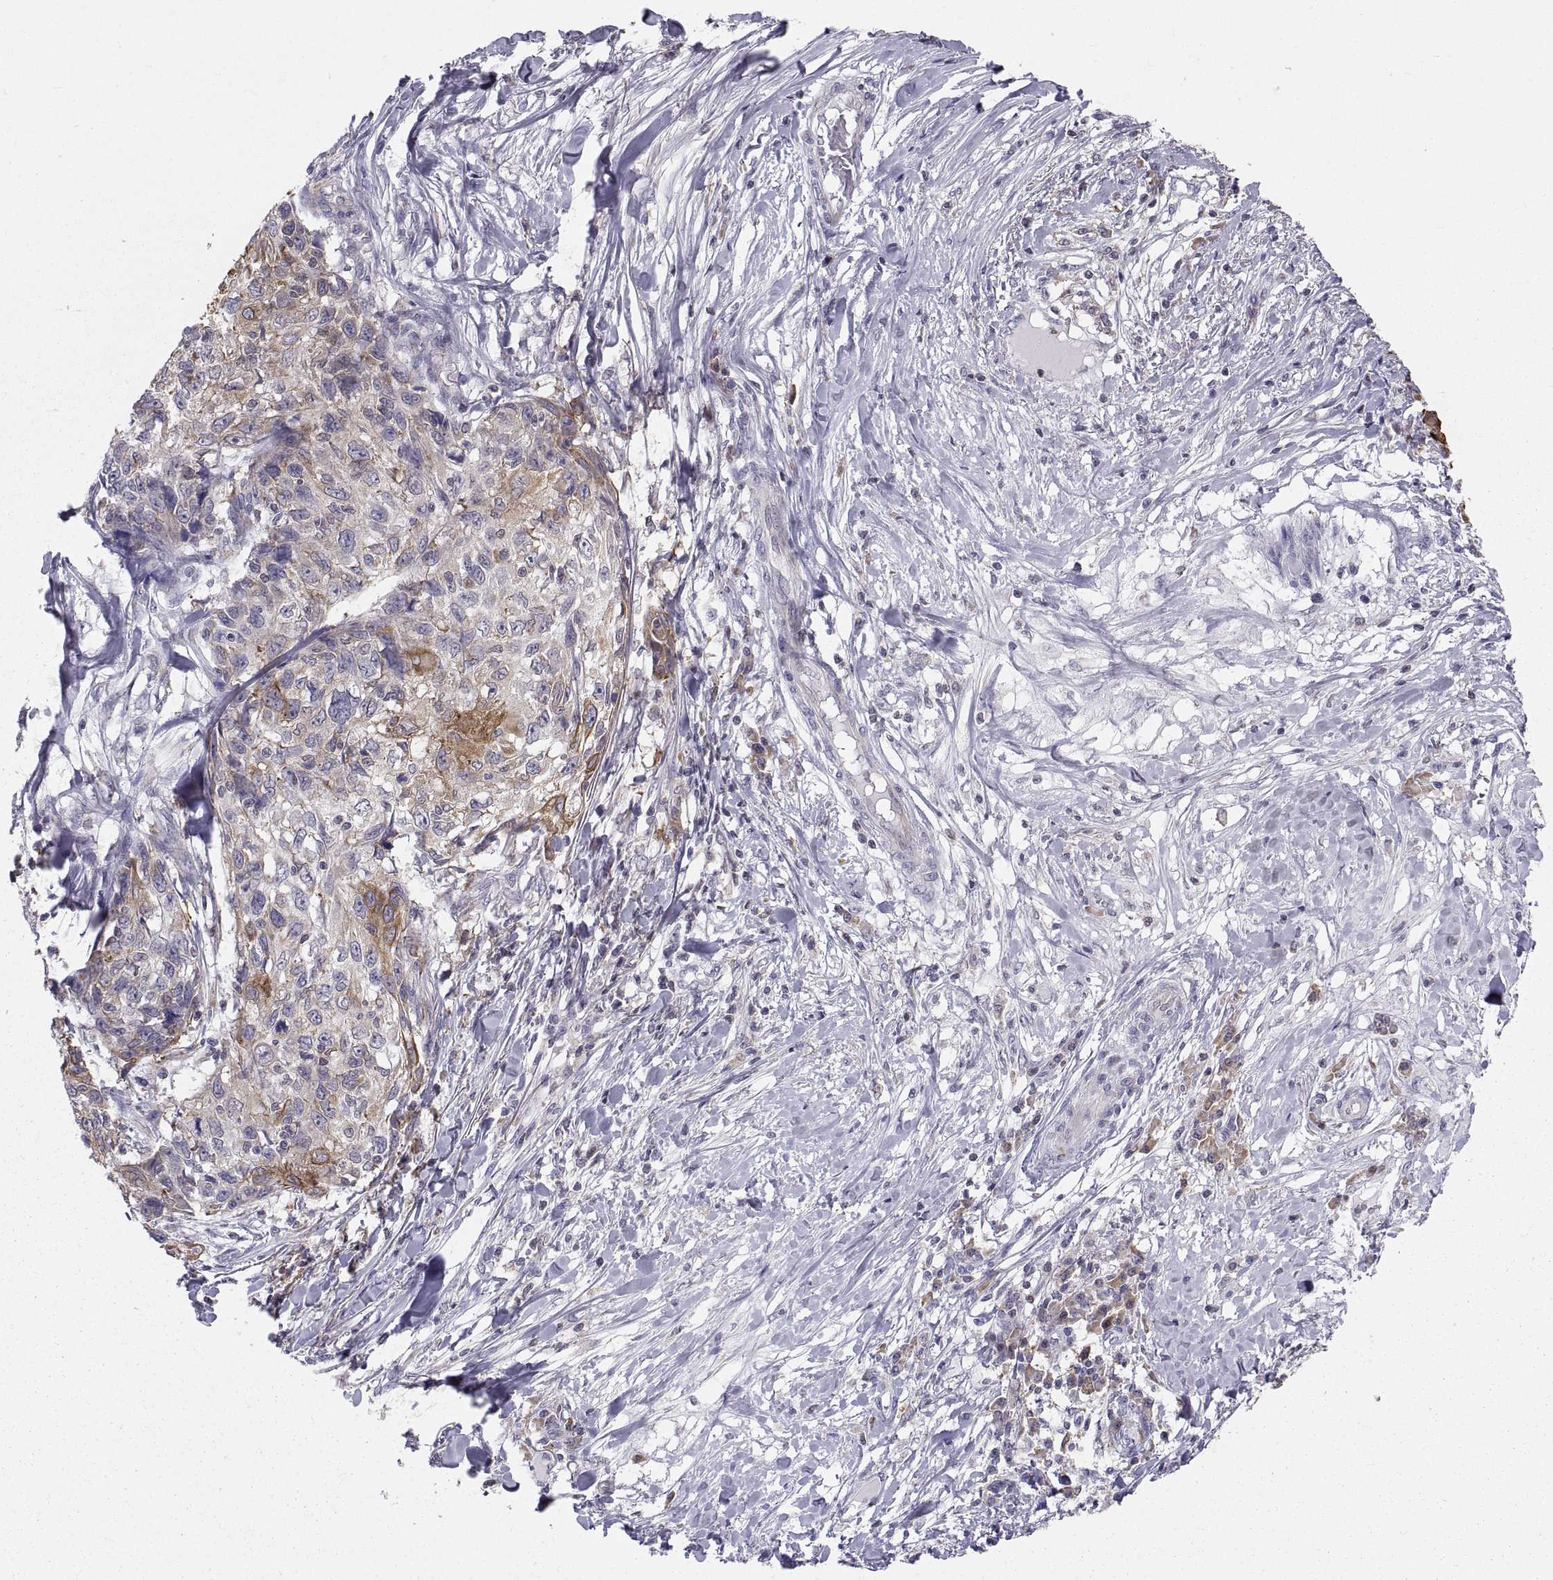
{"staining": {"intensity": "strong", "quantity": ">75%", "location": "cytoplasmic/membranous"}, "tissue": "skin cancer", "cell_type": "Tumor cells", "image_type": "cancer", "snomed": [{"axis": "morphology", "description": "Squamous cell carcinoma, NOS"}, {"axis": "topography", "description": "Skin"}], "caption": "Squamous cell carcinoma (skin) stained for a protein displays strong cytoplasmic/membranous positivity in tumor cells.", "gene": "ERO1A", "patient": {"sex": "male", "age": 92}}